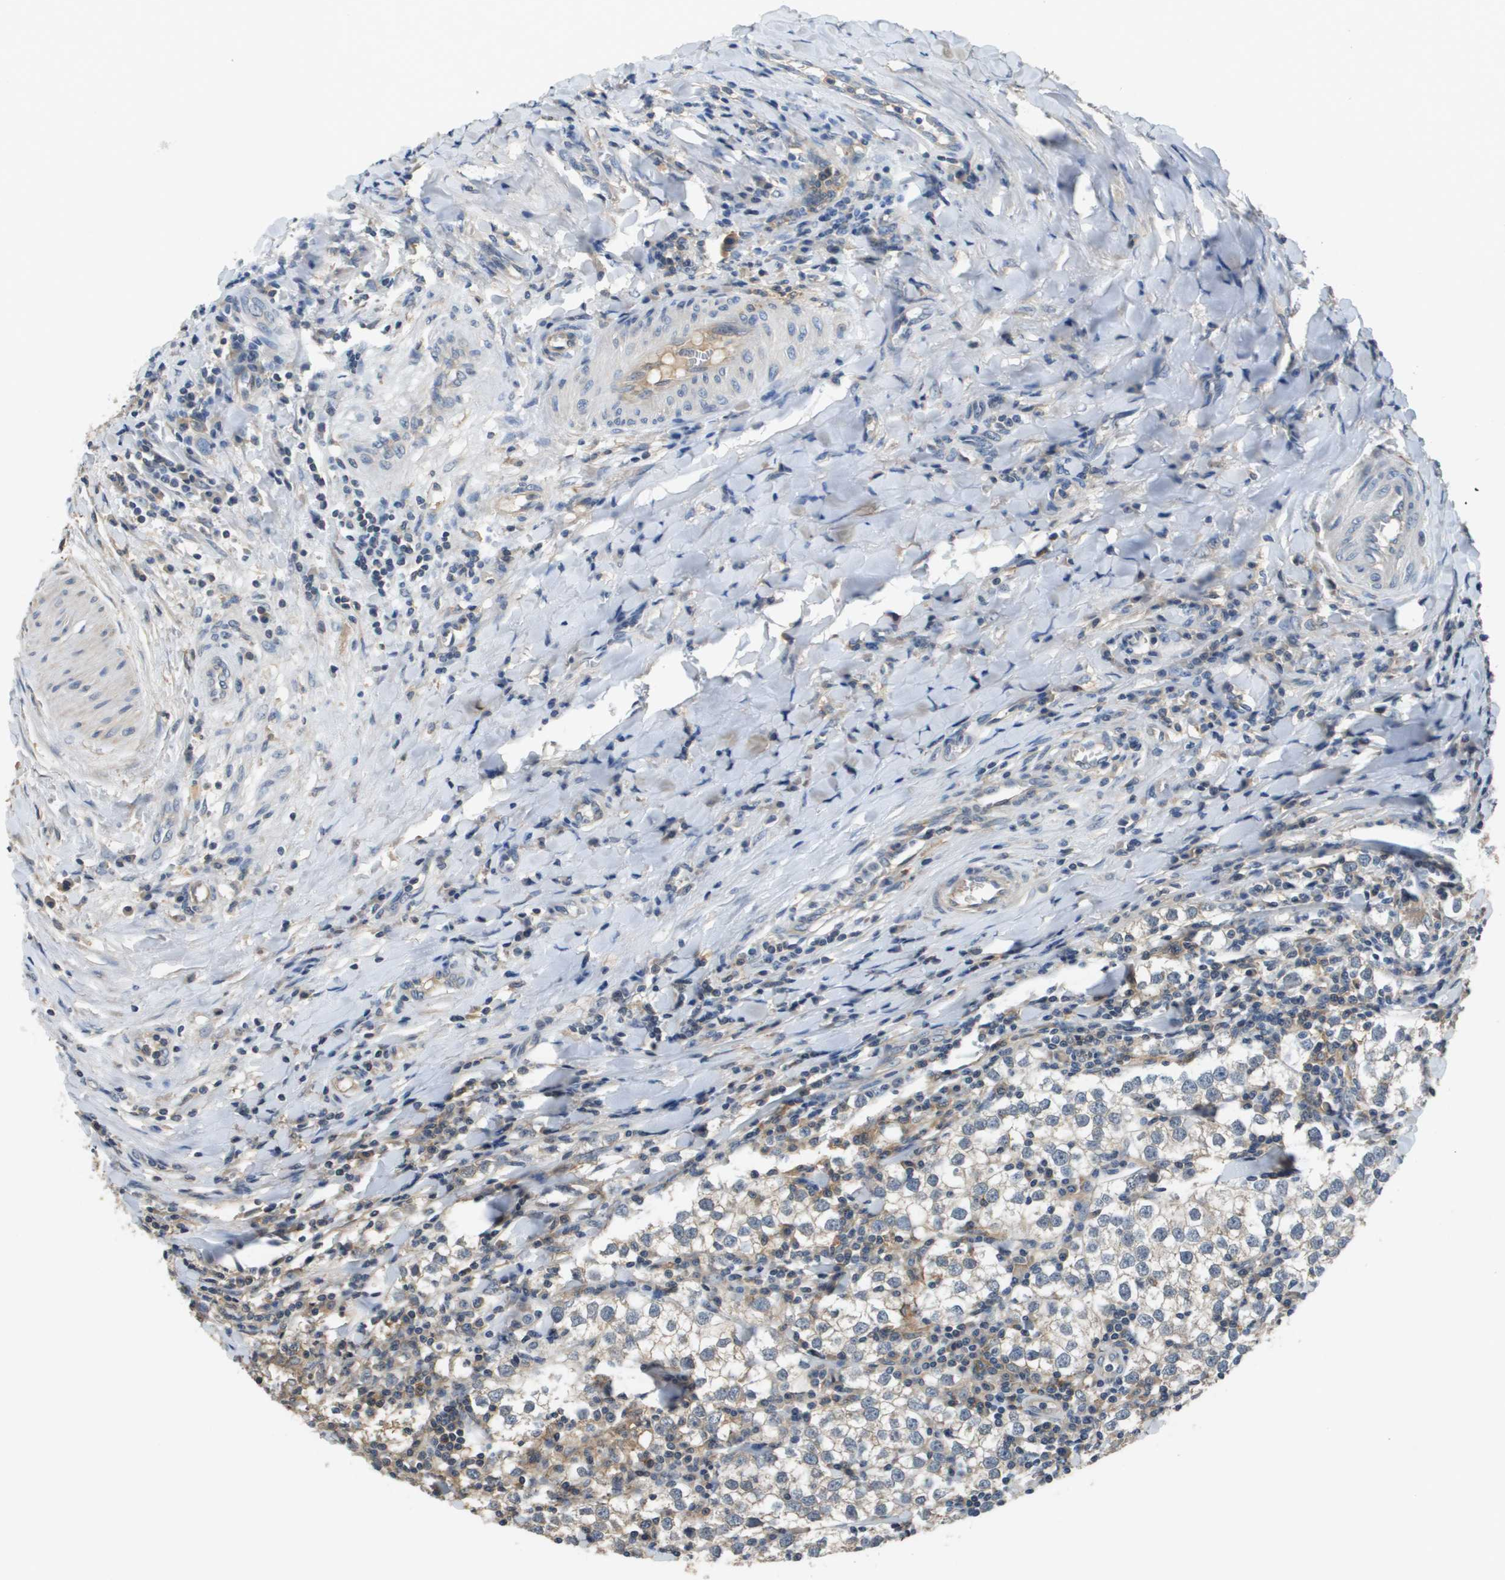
{"staining": {"intensity": "negative", "quantity": "none", "location": "none"}, "tissue": "testis cancer", "cell_type": "Tumor cells", "image_type": "cancer", "snomed": [{"axis": "morphology", "description": "Seminoma, NOS"}, {"axis": "morphology", "description": "Carcinoma, Embryonal, NOS"}, {"axis": "topography", "description": "Testis"}], "caption": "IHC of human testis embryonal carcinoma demonstrates no positivity in tumor cells.", "gene": "SLC16A3", "patient": {"sex": "male", "age": 36}}